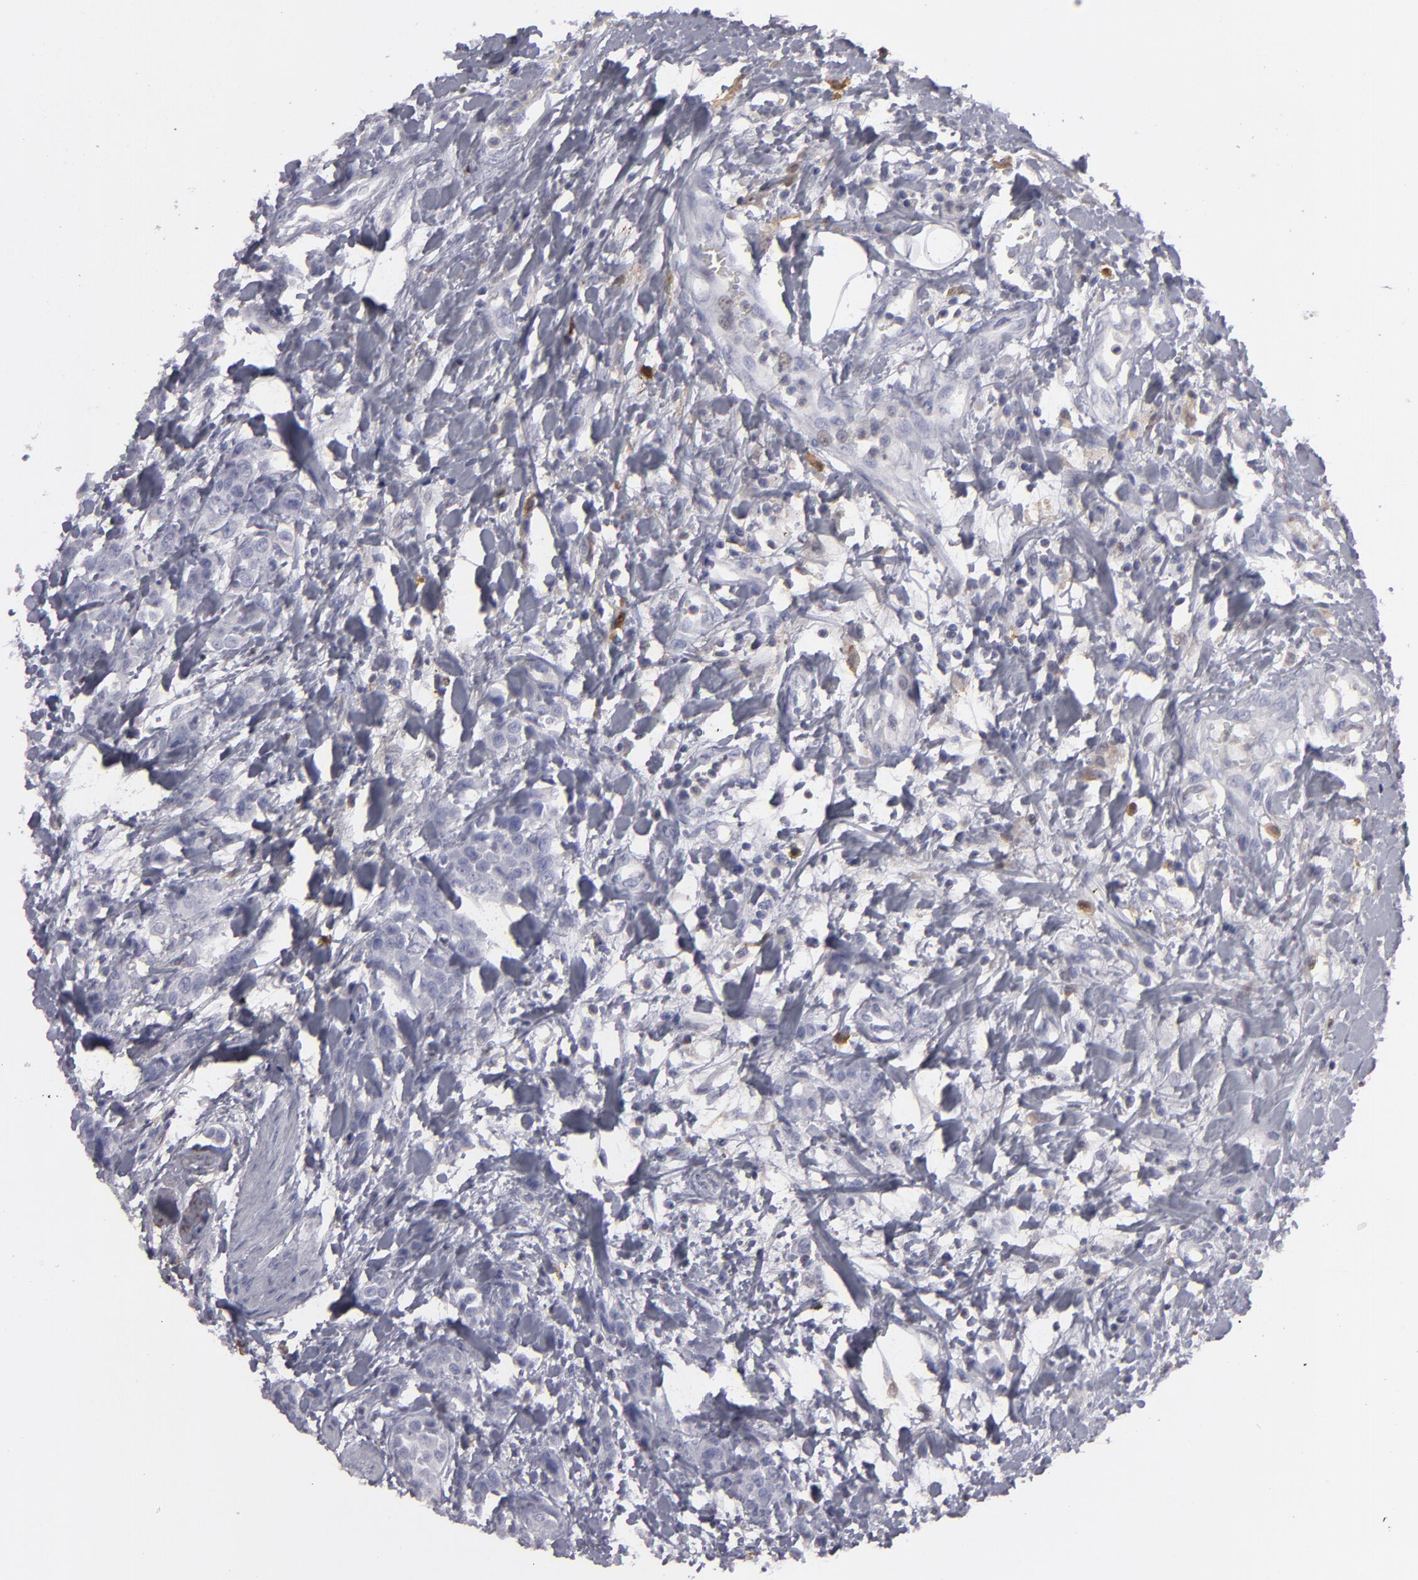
{"staining": {"intensity": "negative", "quantity": "none", "location": "none"}, "tissue": "urothelial cancer", "cell_type": "Tumor cells", "image_type": "cancer", "snomed": [{"axis": "morphology", "description": "Urothelial carcinoma, High grade"}, {"axis": "topography", "description": "Urinary bladder"}], "caption": "A high-resolution micrograph shows IHC staining of high-grade urothelial carcinoma, which displays no significant staining in tumor cells.", "gene": "SEMA3G", "patient": {"sex": "male", "age": 56}}